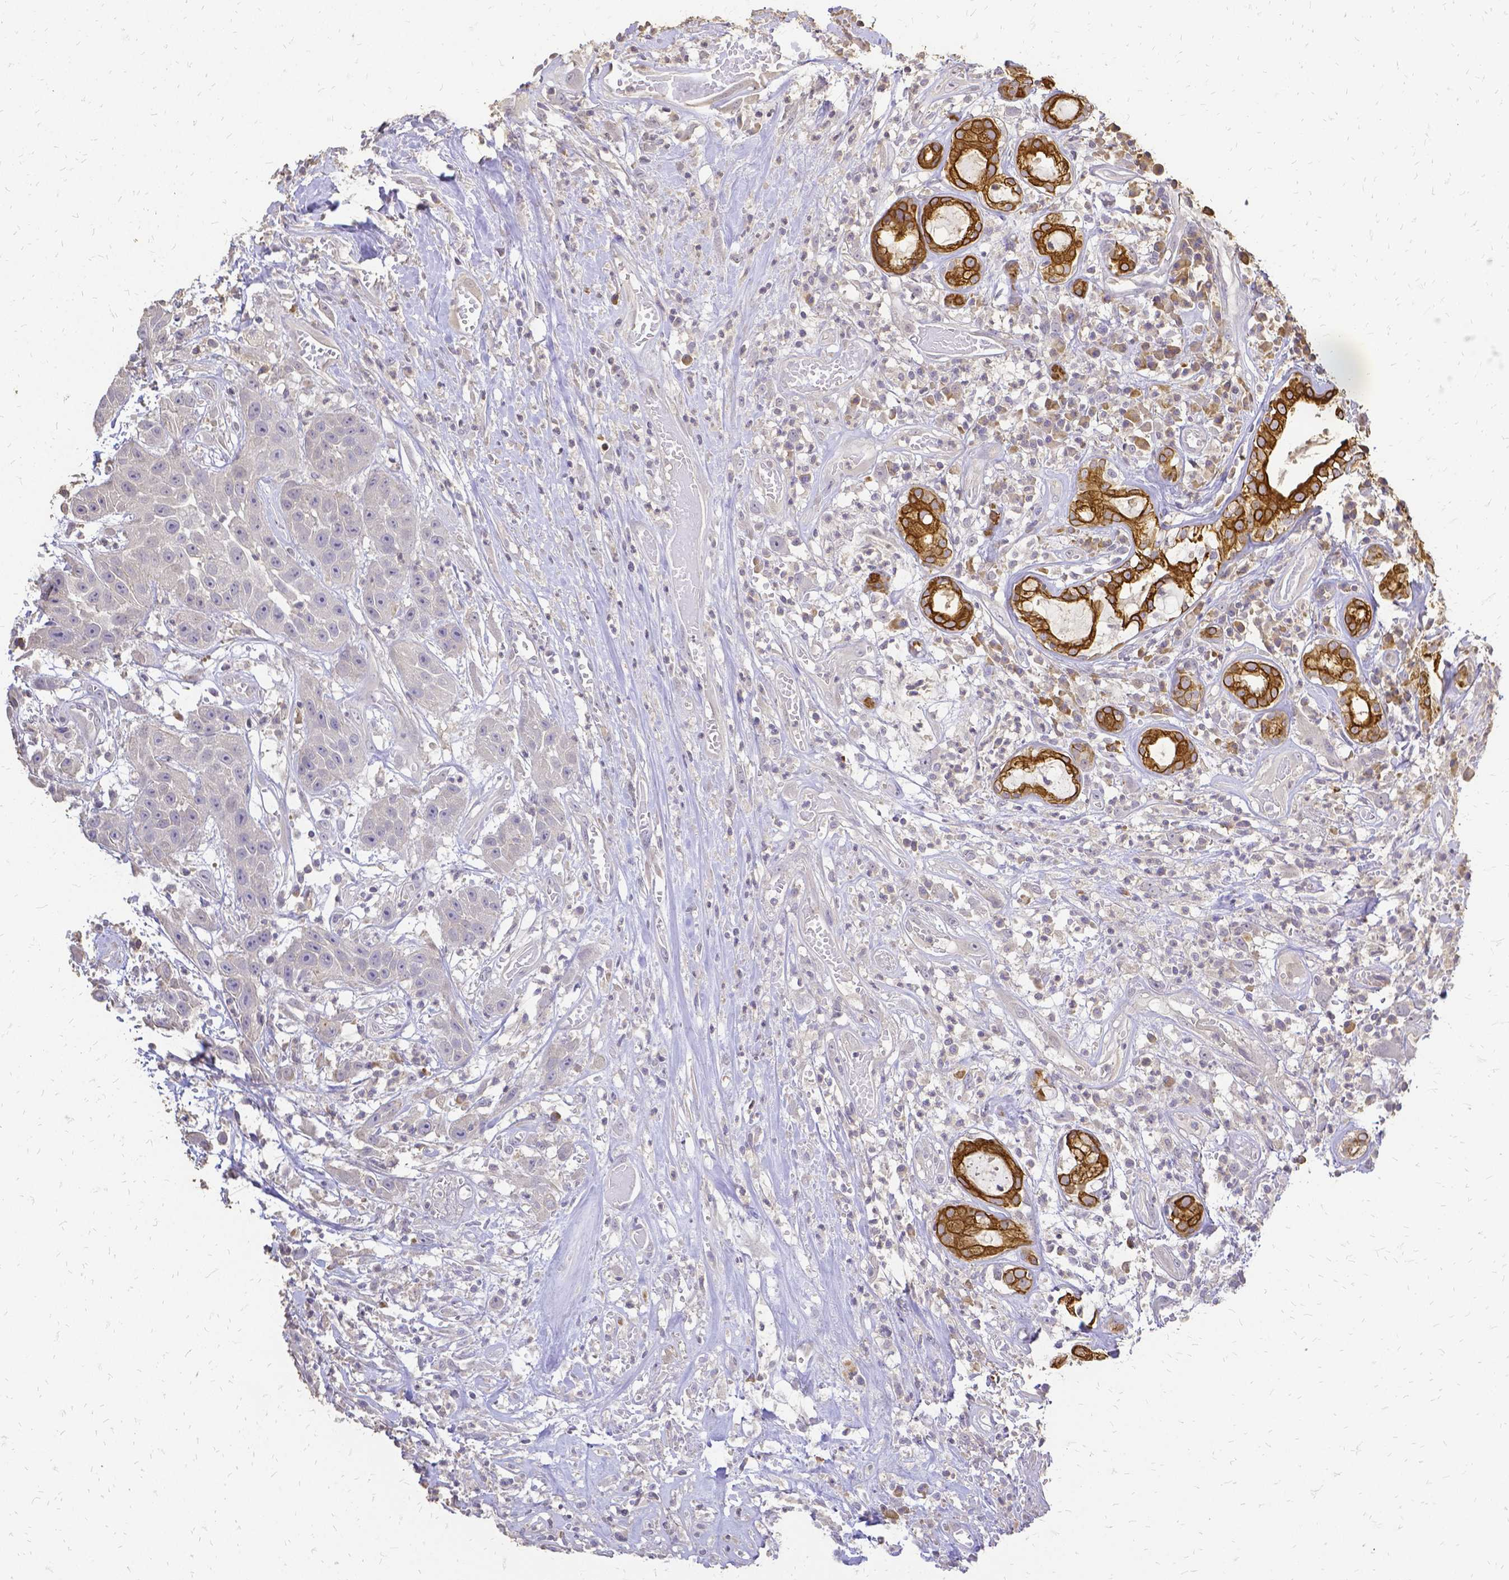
{"staining": {"intensity": "negative", "quantity": "none", "location": "none"}, "tissue": "head and neck cancer", "cell_type": "Tumor cells", "image_type": "cancer", "snomed": [{"axis": "morphology", "description": "Squamous cell carcinoma, NOS"}, {"axis": "topography", "description": "Head-Neck"}], "caption": "A histopathology image of human head and neck cancer is negative for staining in tumor cells. (DAB (3,3'-diaminobenzidine) immunohistochemistry, high magnification).", "gene": "CIB1", "patient": {"sex": "male", "age": 57}}